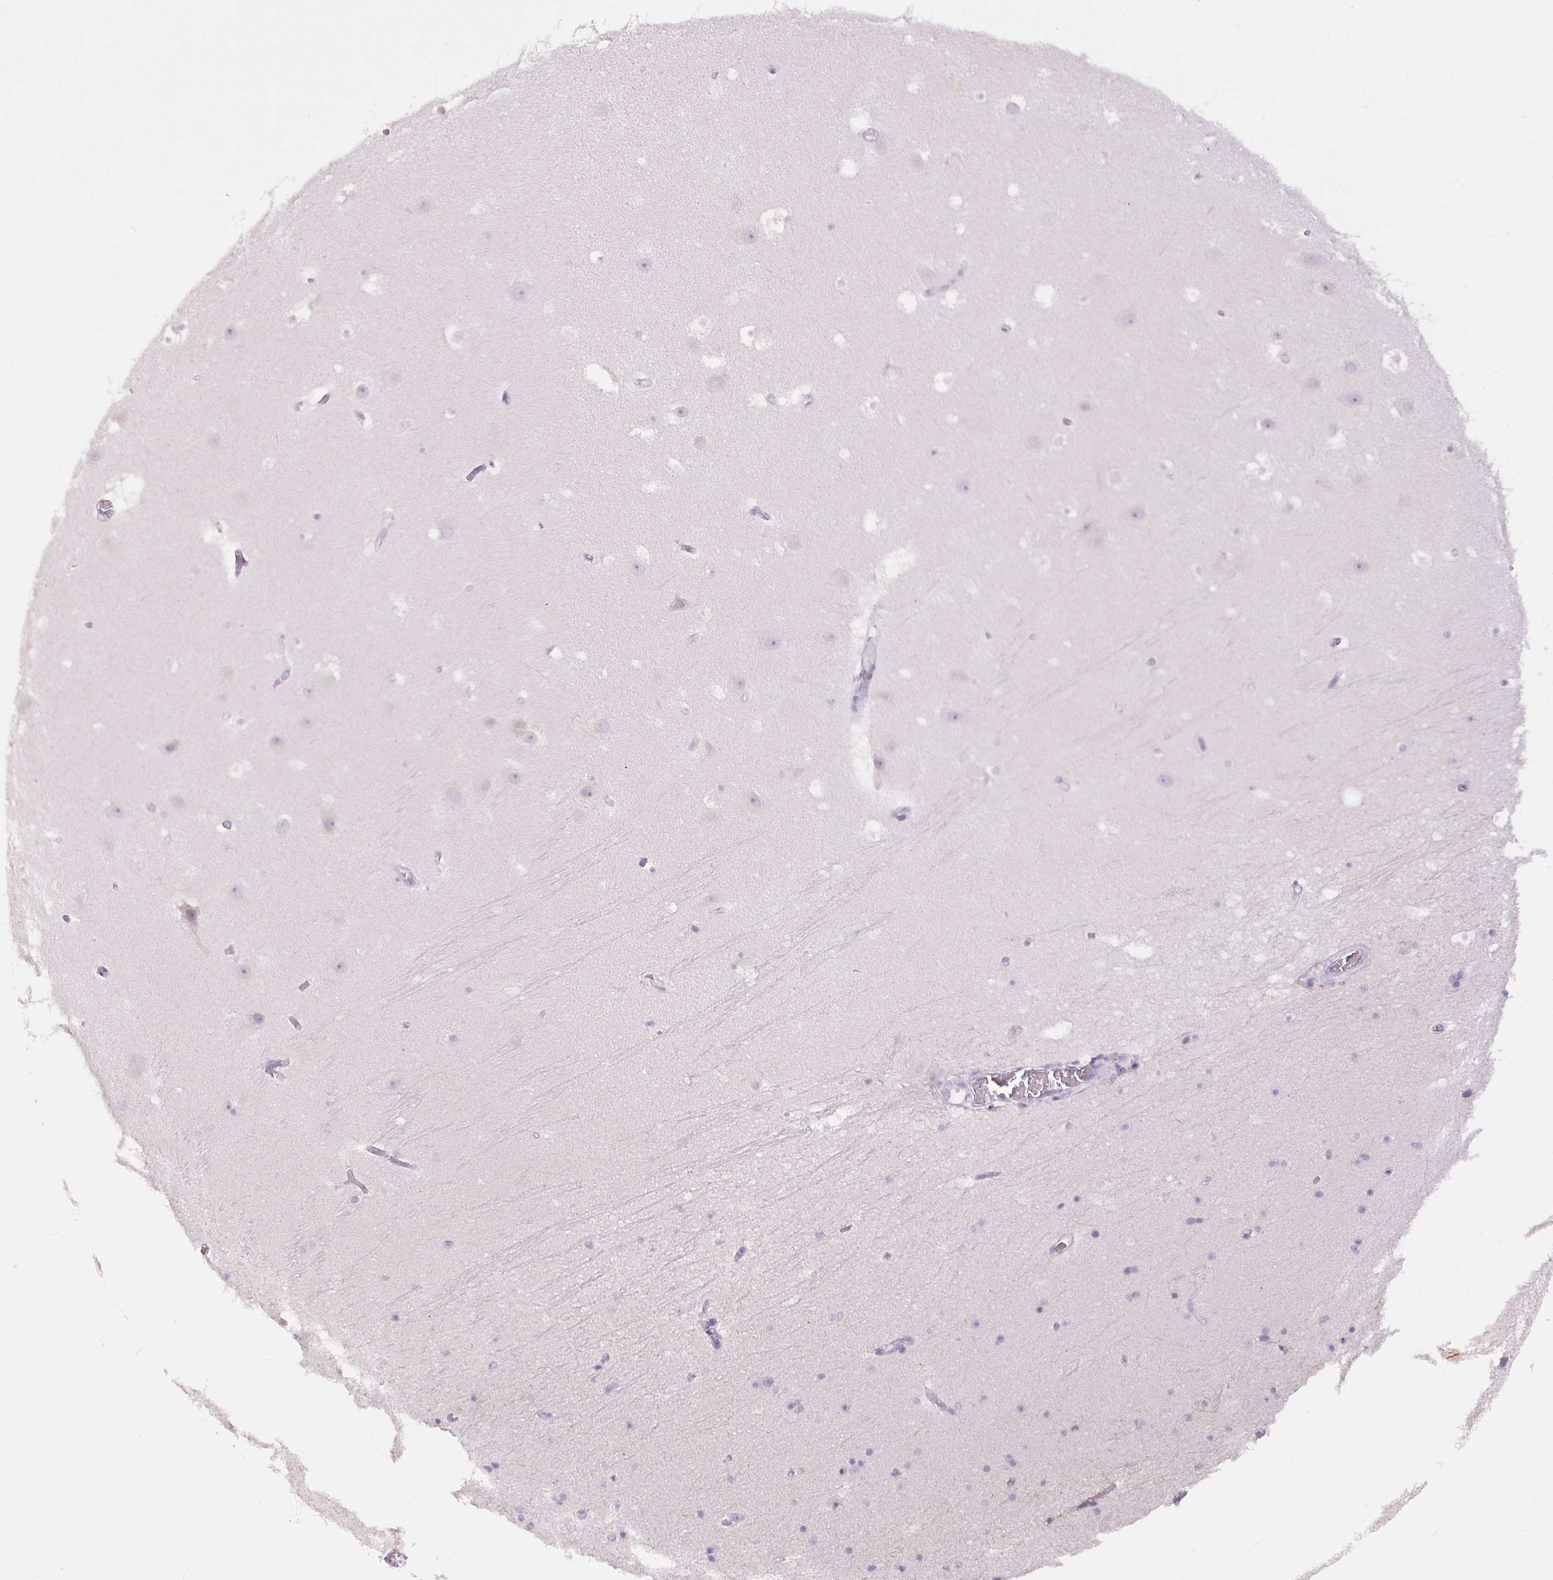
{"staining": {"intensity": "negative", "quantity": "none", "location": "none"}, "tissue": "hippocampus", "cell_type": "Glial cells", "image_type": "normal", "snomed": [{"axis": "morphology", "description": "Normal tissue, NOS"}, {"axis": "topography", "description": "Hippocampus"}], "caption": "DAB immunohistochemical staining of benign human hippocampus demonstrates no significant staining in glial cells.", "gene": "PNLIPRP3", "patient": {"sex": "male", "age": 26}}